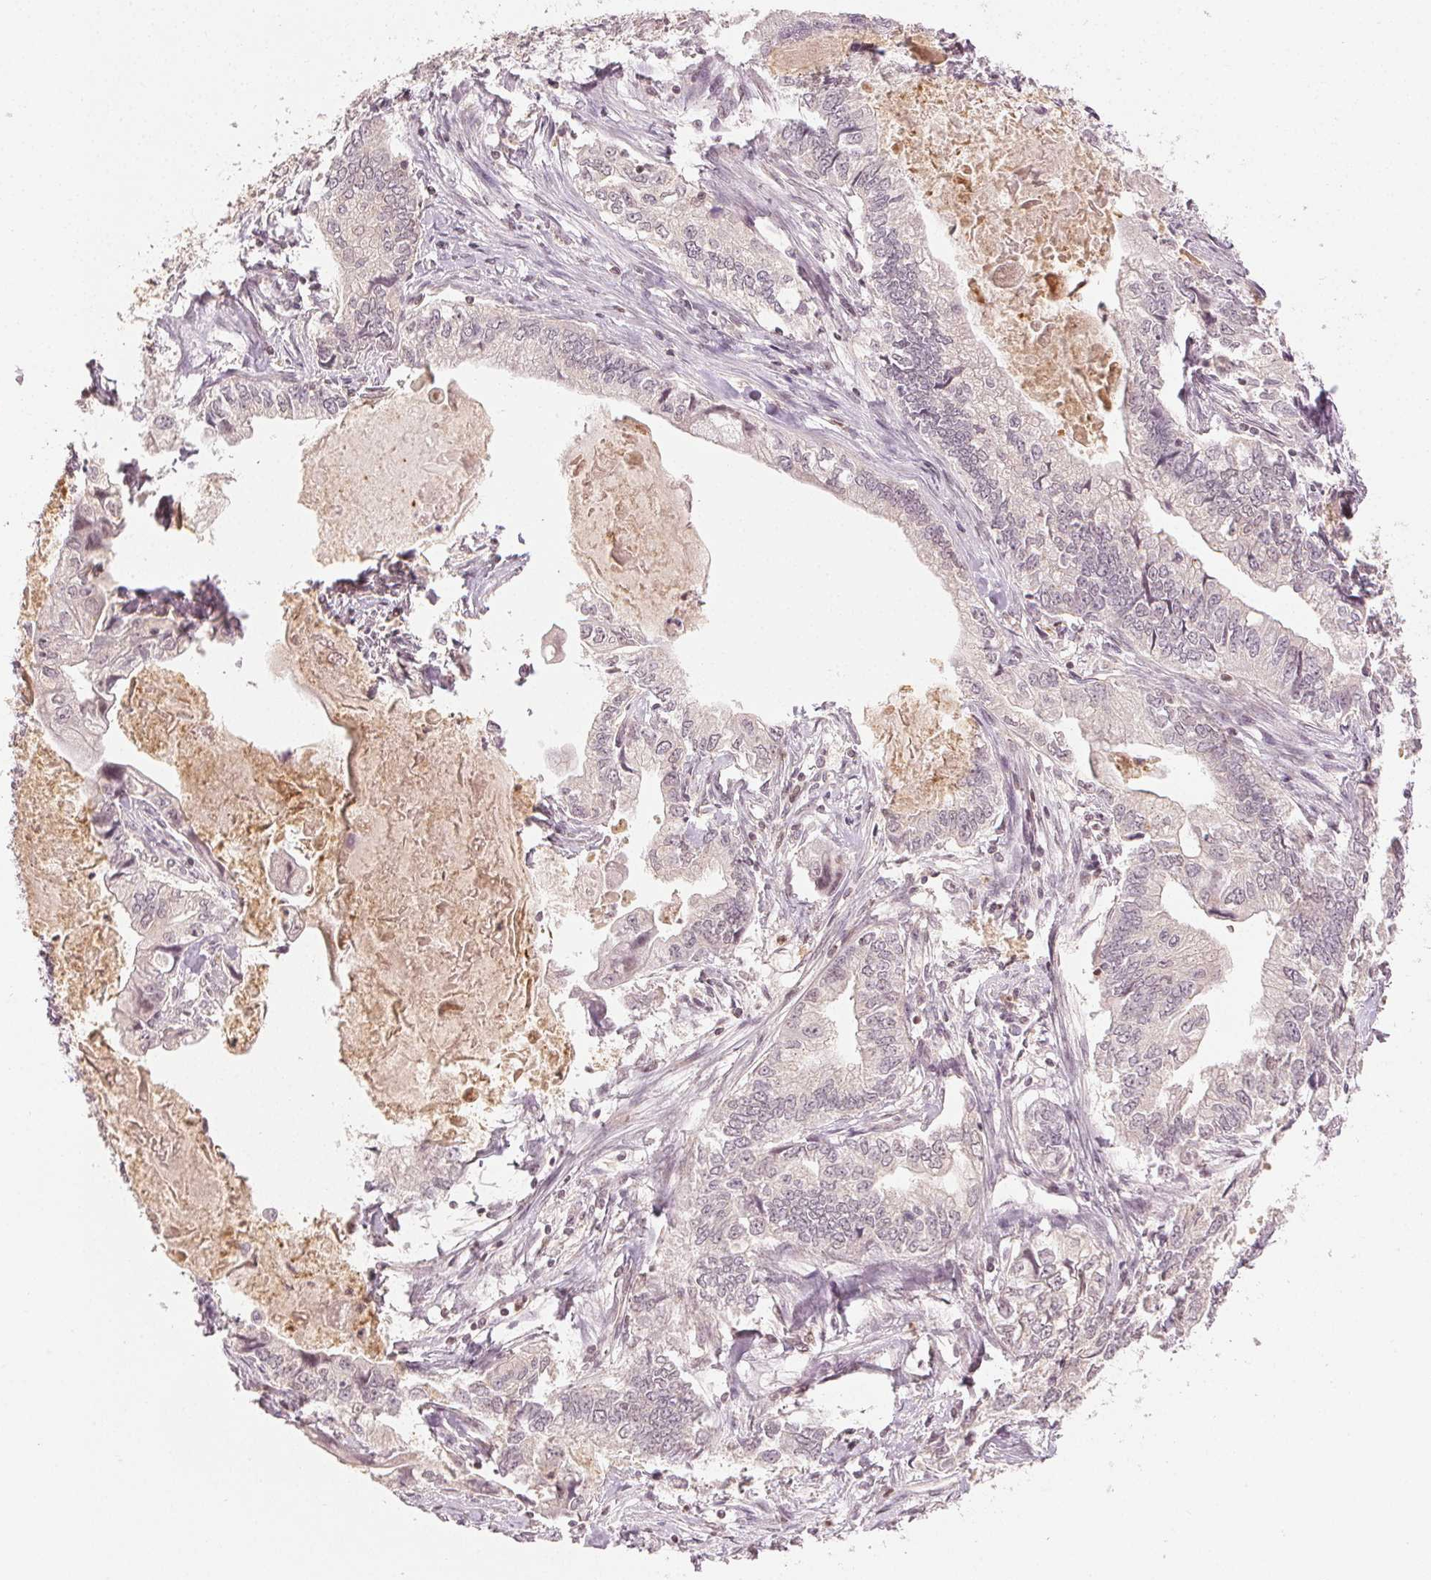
{"staining": {"intensity": "negative", "quantity": "none", "location": "none"}, "tissue": "stomach cancer", "cell_type": "Tumor cells", "image_type": "cancer", "snomed": [{"axis": "morphology", "description": "Adenocarcinoma, NOS"}, {"axis": "topography", "description": "Pancreas"}, {"axis": "topography", "description": "Stomach, upper"}], "caption": "Image shows no significant protein staining in tumor cells of stomach cancer. The staining is performed using DAB (3,3'-diaminobenzidine) brown chromogen with nuclei counter-stained in using hematoxylin.", "gene": "MAPK14", "patient": {"sex": "male", "age": 77}}